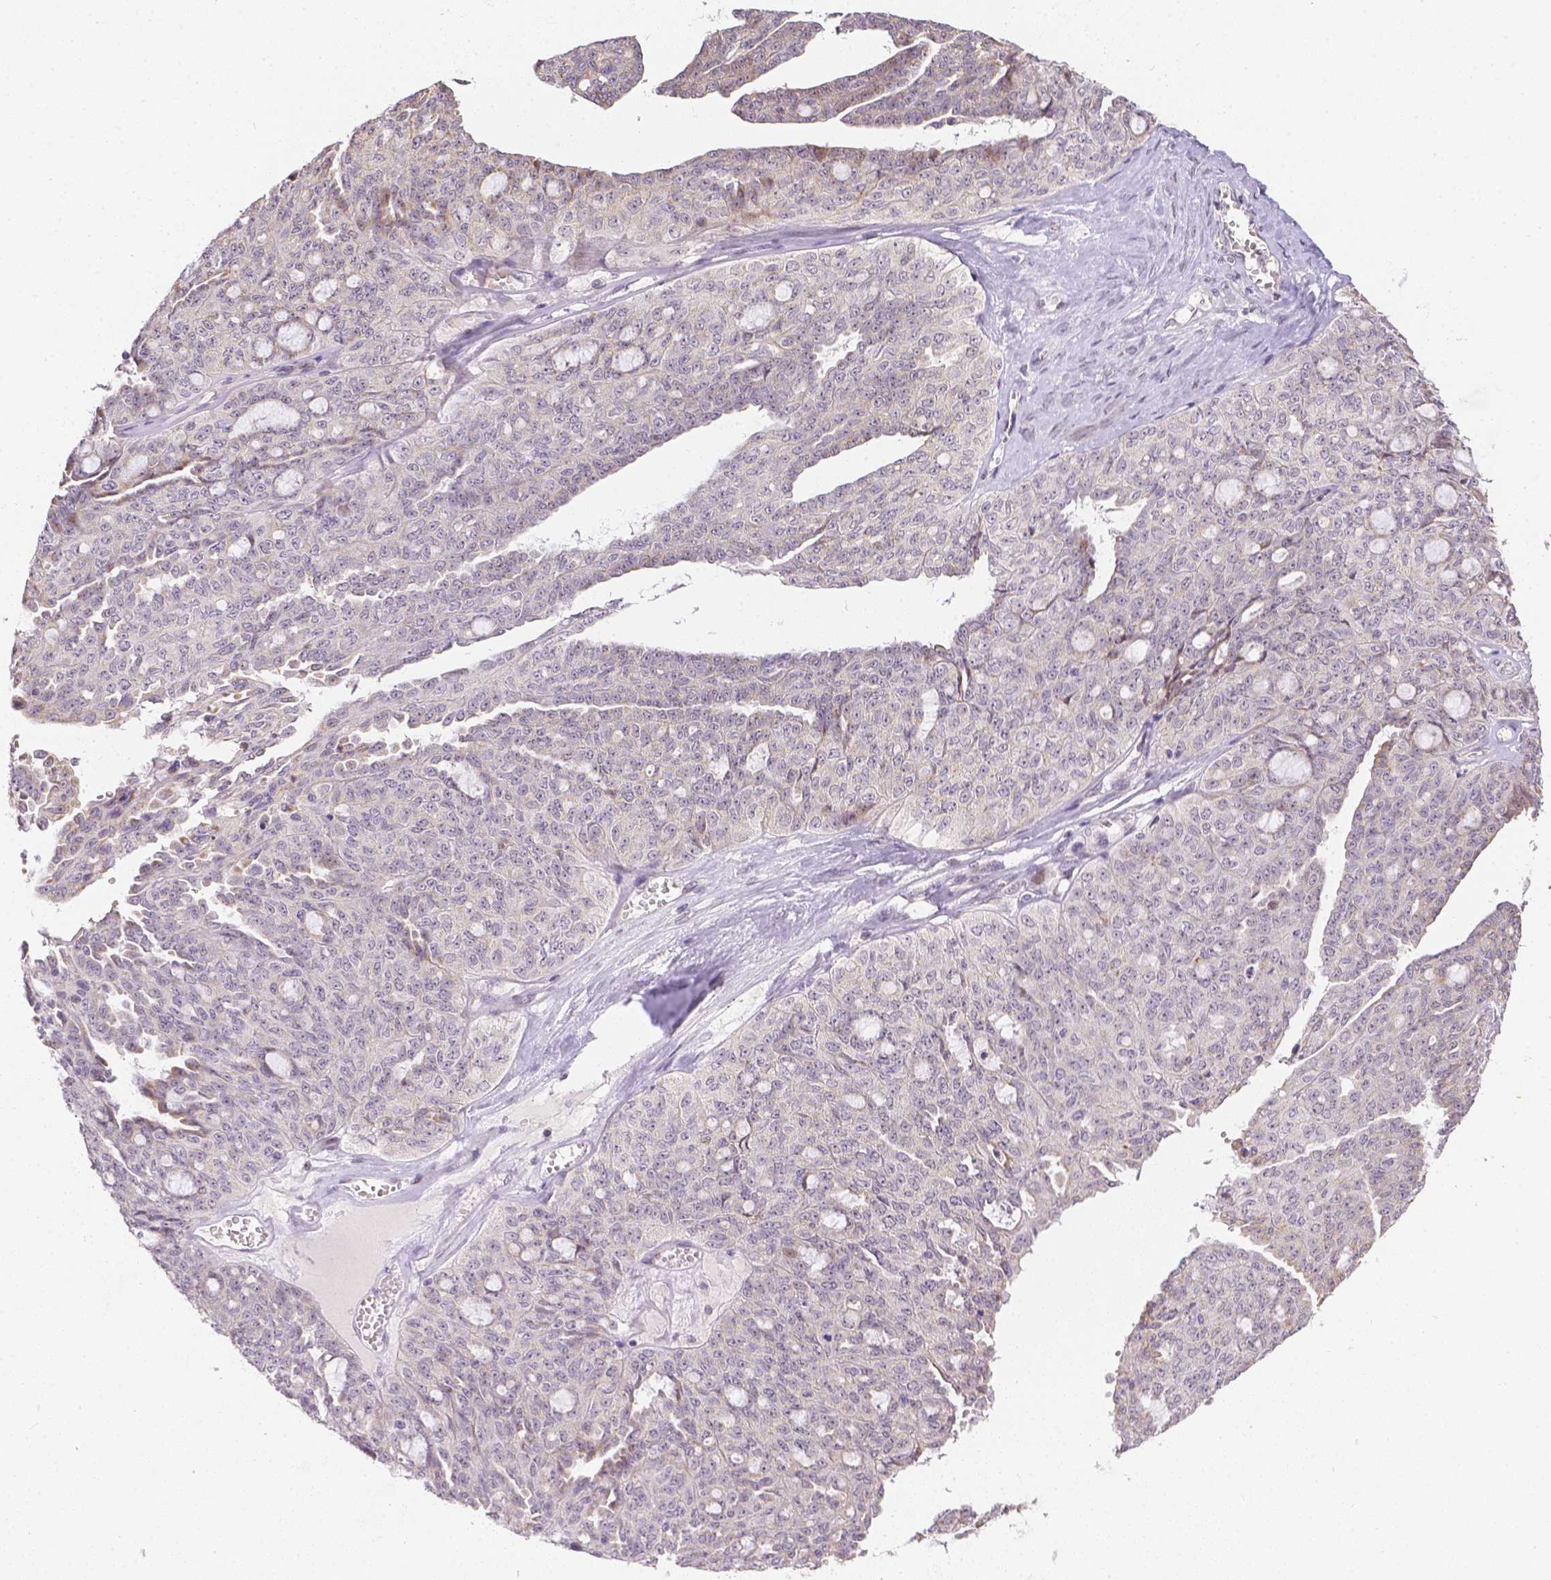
{"staining": {"intensity": "negative", "quantity": "none", "location": "none"}, "tissue": "ovarian cancer", "cell_type": "Tumor cells", "image_type": "cancer", "snomed": [{"axis": "morphology", "description": "Cystadenocarcinoma, serous, NOS"}, {"axis": "topography", "description": "Ovary"}], "caption": "Tumor cells are negative for protein expression in human ovarian cancer.", "gene": "ZNF280B", "patient": {"sex": "female", "age": 71}}